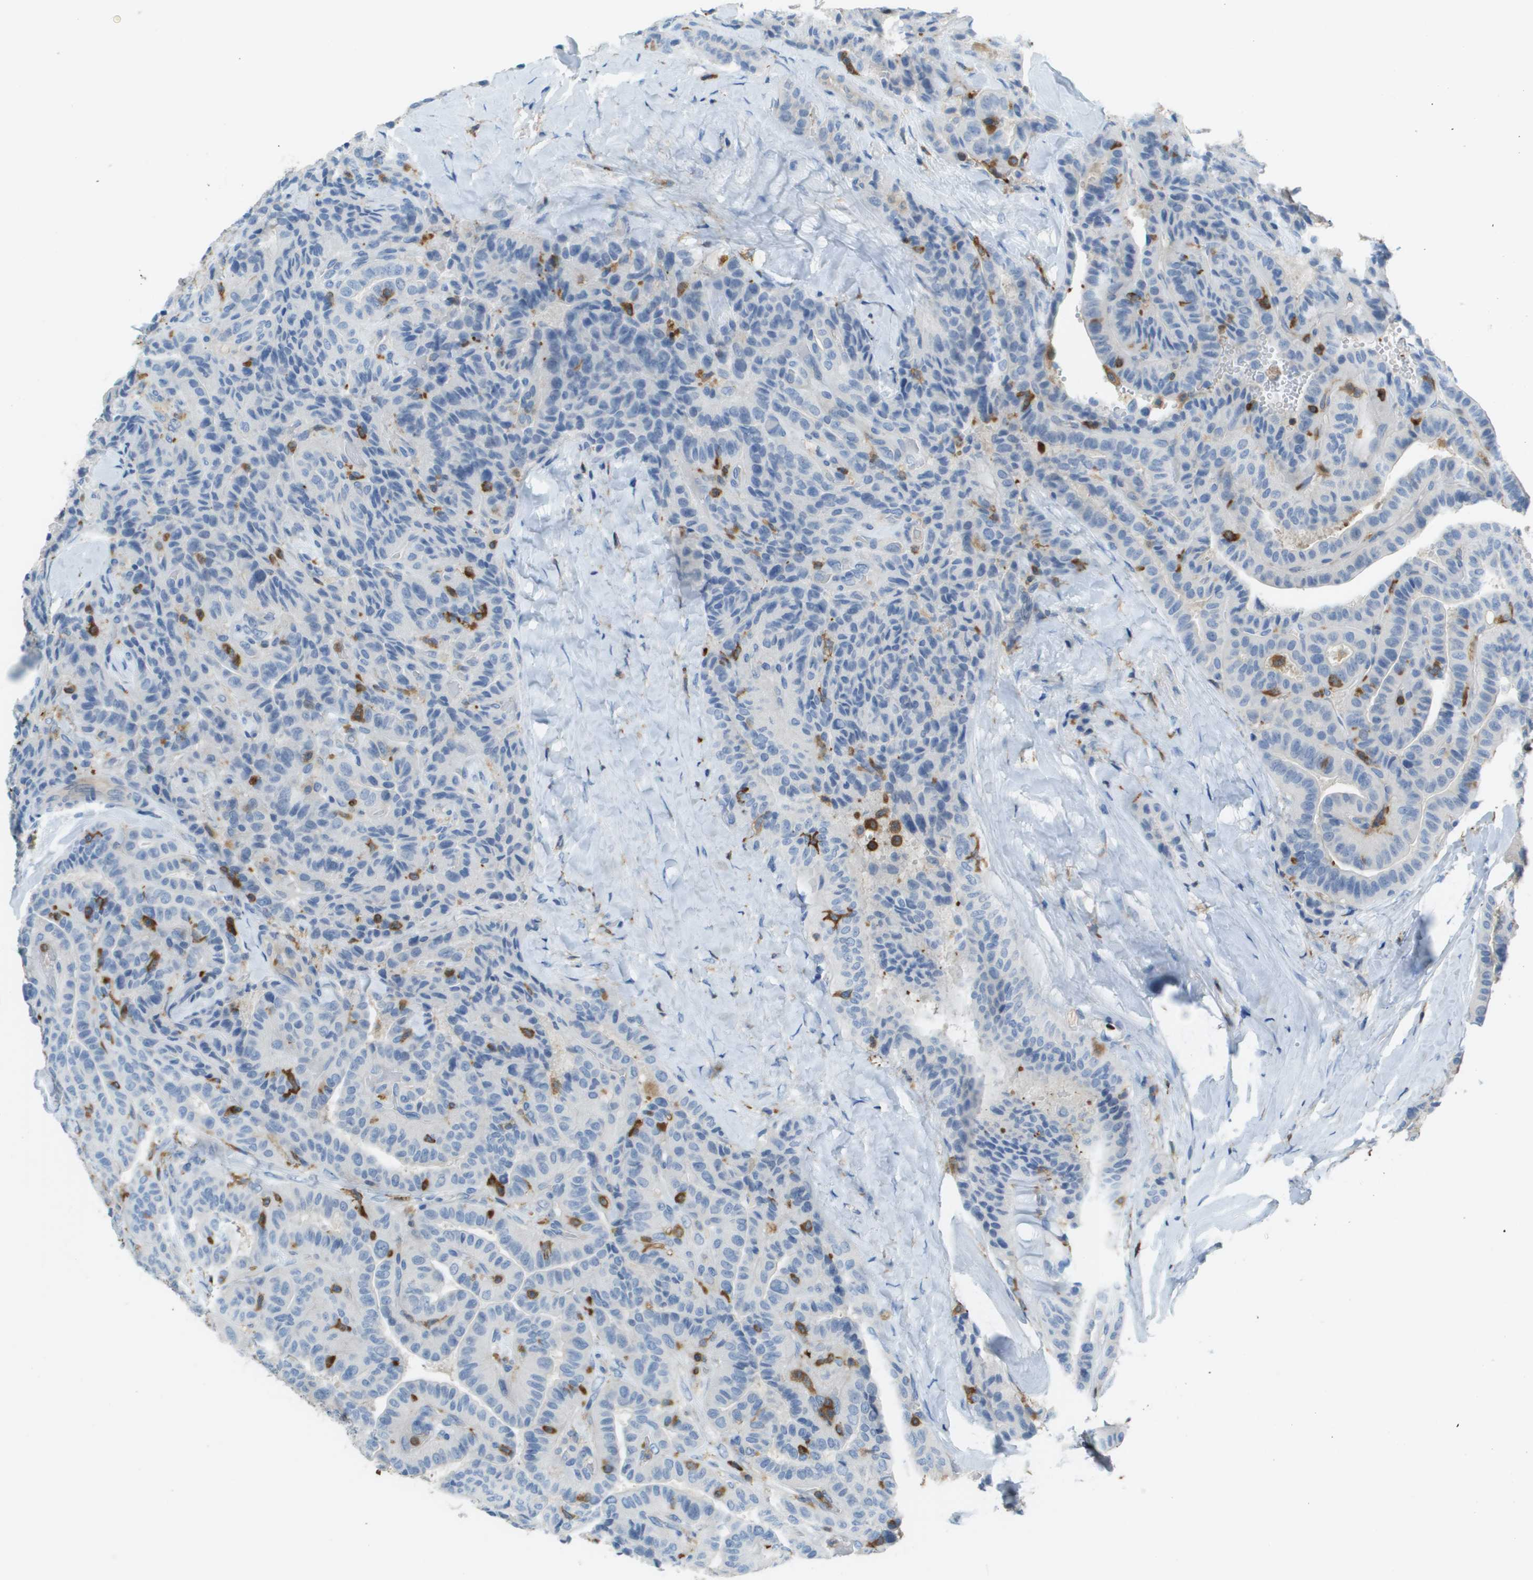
{"staining": {"intensity": "negative", "quantity": "none", "location": "none"}, "tissue": "thyroid cancer", "cell_type": "Tumor cells", "image_type": "cancer", "snomed": [{"axis": "morphology", "description": "Papillary adenocarcinoma, NOS"}, {"axis": "topography", "description": "Thyroid gland"}], "caption": "This is an immunohistochemistry micrograph of human thyroid cancer (papillary adenocarcinoma). There is no expression in tumor cells.", "gene": "APBB1IP", "patient": {"sex": "male", "age": 77}}